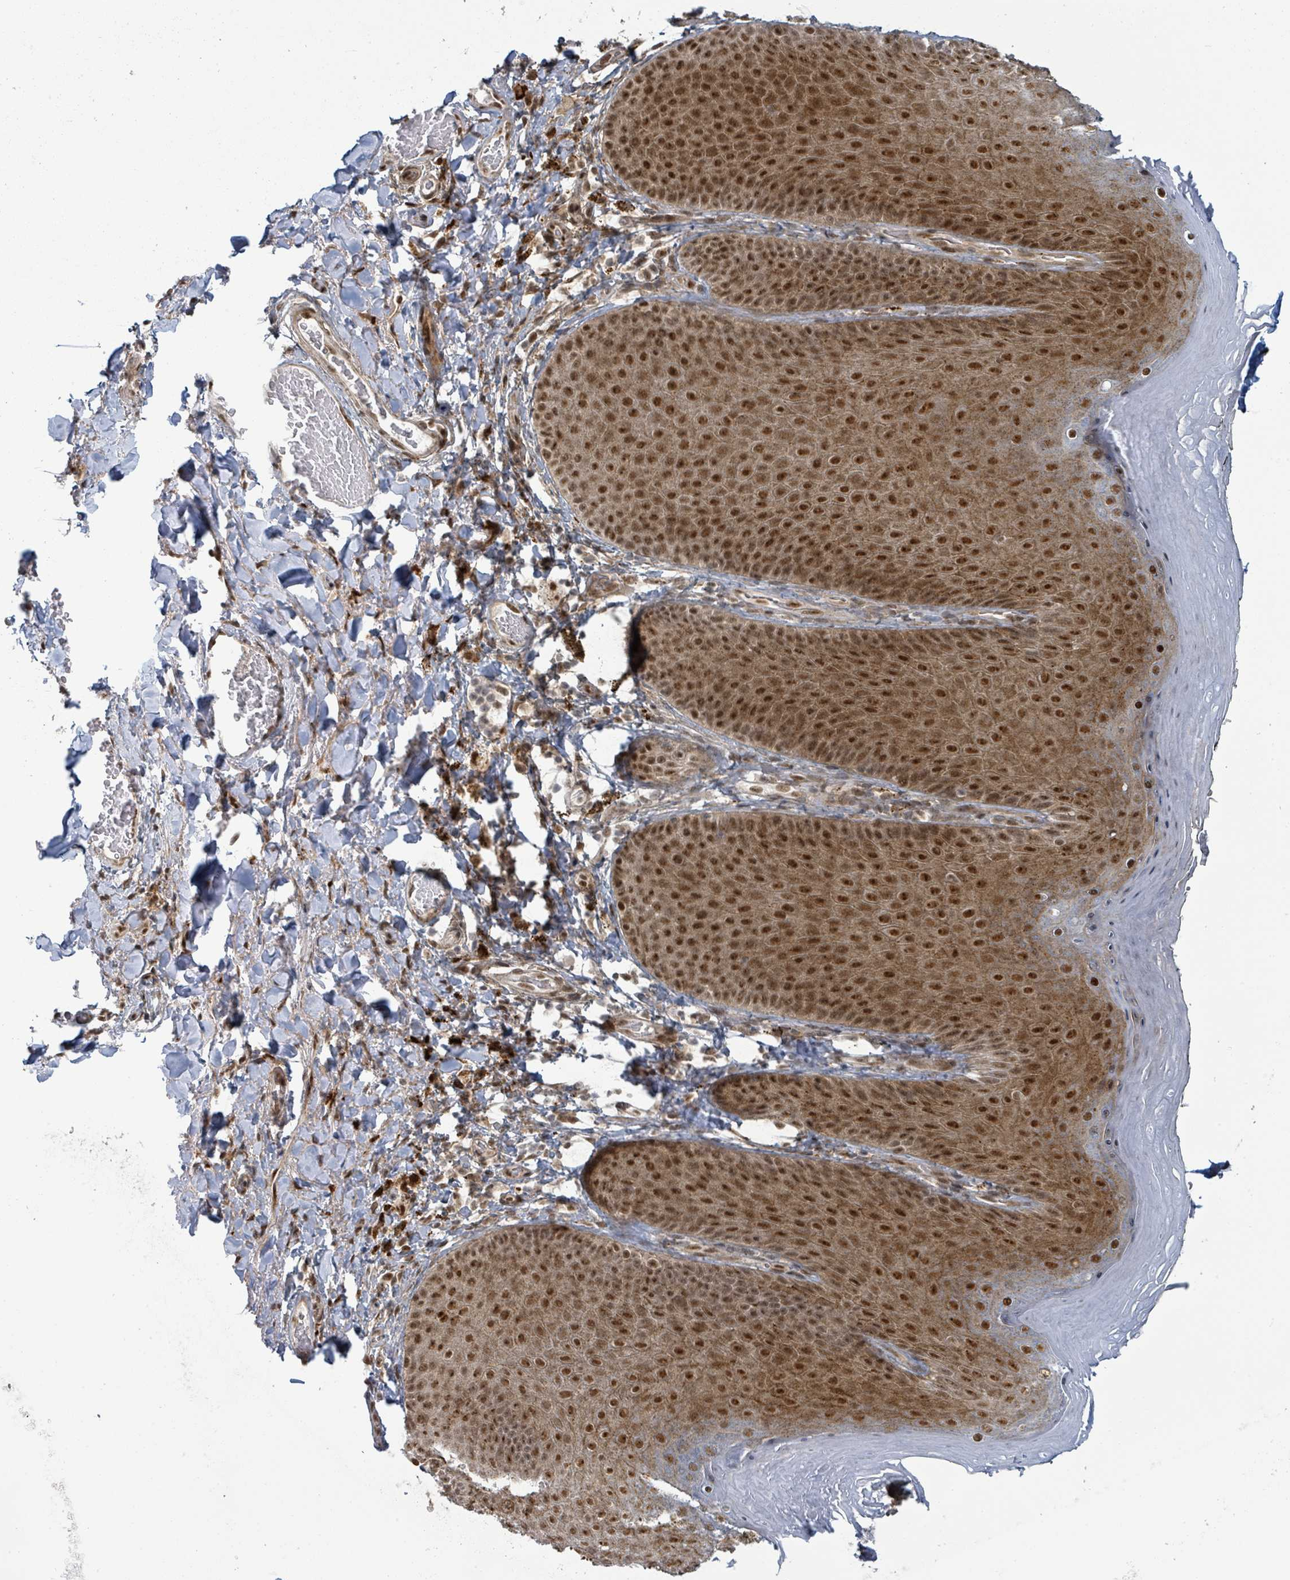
{"staining": {"intensity": "strong", "quantity": ">75%", "location": "cytoplasmic/membranous,nuclear"}, "tissue": "skin", "cell_type": "Epidermal cells", "image_type": "normal", "snomed": [{"axis": "morphology", "description": "Normal tissue, NOS"}, {"axis": "topography", "description": "Anal"}, {"axis": "topography", "description": "Peripheral nerve tissue"}], "caption": "The photomicrograph shows a brown stain indicating the presence of a protein in the cytoplasmic/membranous,nuclear of epidermal cells in skin. The protein is shown in brown color, while the nuclei are stained blue.", "gene": "GTF3C1", "patient": {"sex": "male", "age": 53}}